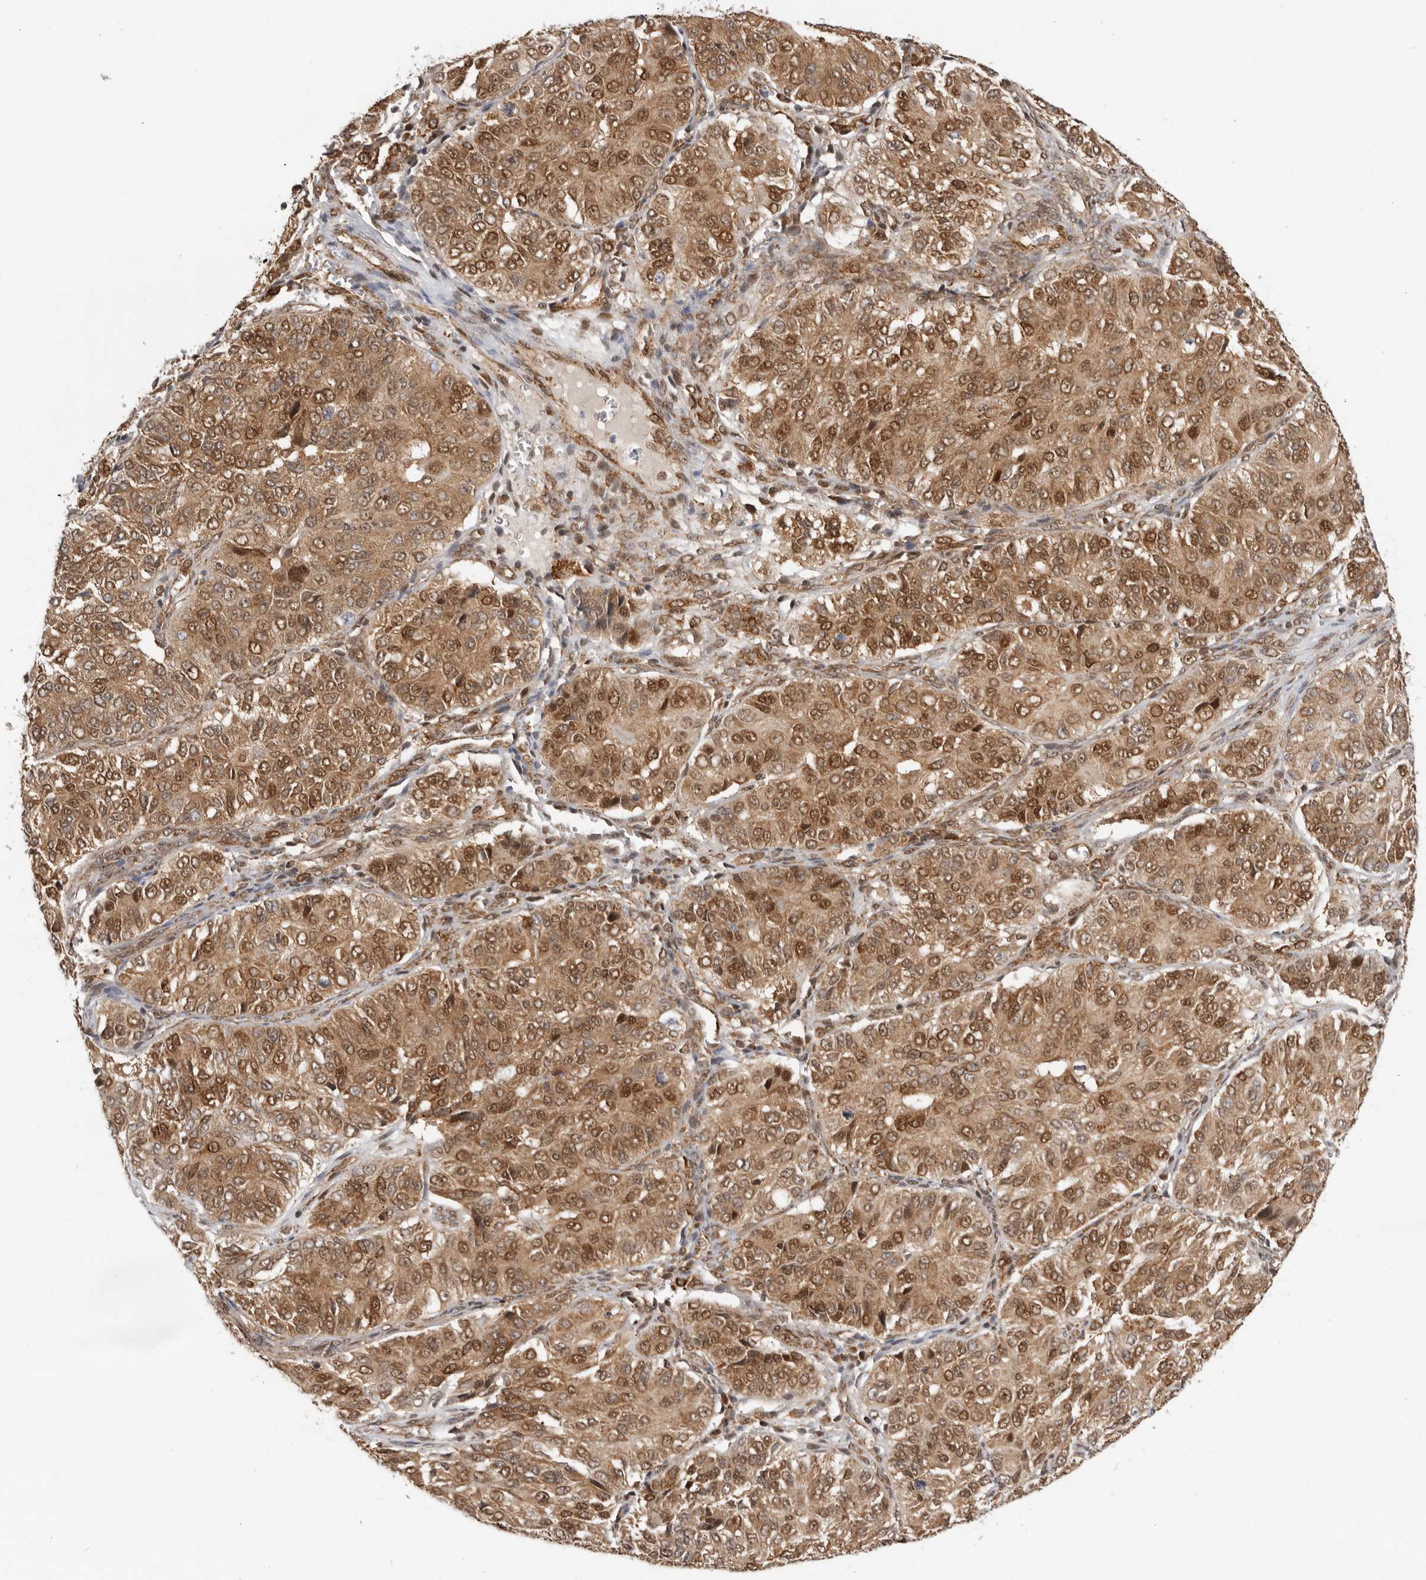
{"staining": {"intensity": "strong", "quantity": "25%-75%", "location": "cytoplasmic/membranous,nuclear"}, "tissue": "ovarian cancer", "cell_type": "Tumor cells", "image_type": "cancer", "snomed": [{"axis": "morphology", "description": "Carcinoma, endometroid"}, {"axis": "topography", "description": "Ovary"}], "caption": "Brown immunohistochemical staining in human ovarian cancer shows strong cytoplasmic/membranous and nuclear positivity in about 25%-75% of tumor cells.", "gene": "DCAF8", "patient": {"sex": "female", "age": 51}}